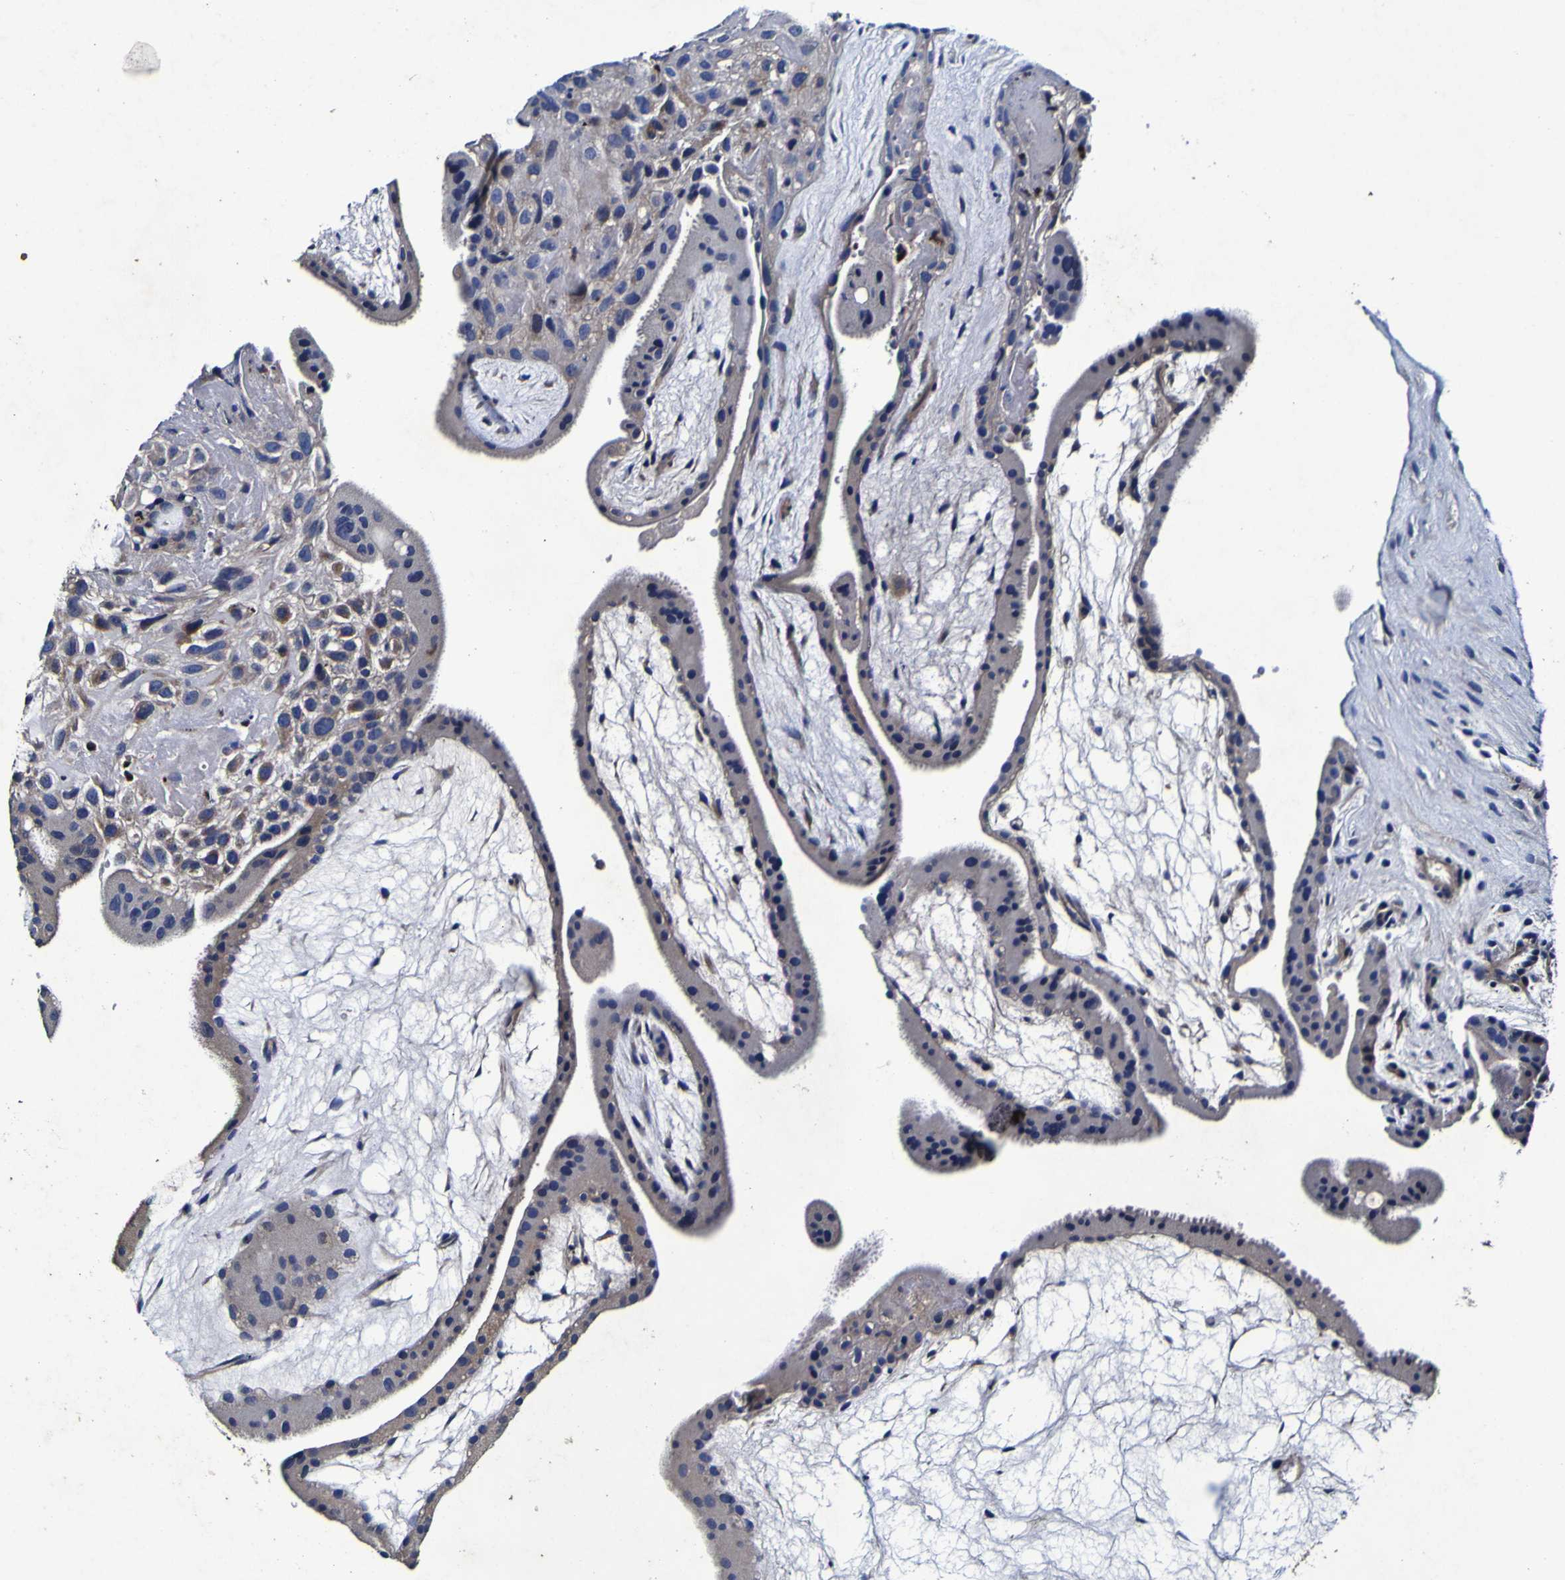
{"staining": {"intensity": "negative", "quantity": "none", "location": "none"}, "tissue": "placenta", "cell_type": "Trophoblastic cells", "image_type": "normal", "snomed": [{"axis": "morphology", "description": "Normal tissue, NOS"}, {"axis": "topography", "description": "Placenta"}], "caption": "An immunohistochemistry (IHC) histopathology image of benign placenta is shown. There is no staining in trophoblastic cells of placenta.", "gene": "PANK4", "patient": {"sex": "female", "age": 19}}